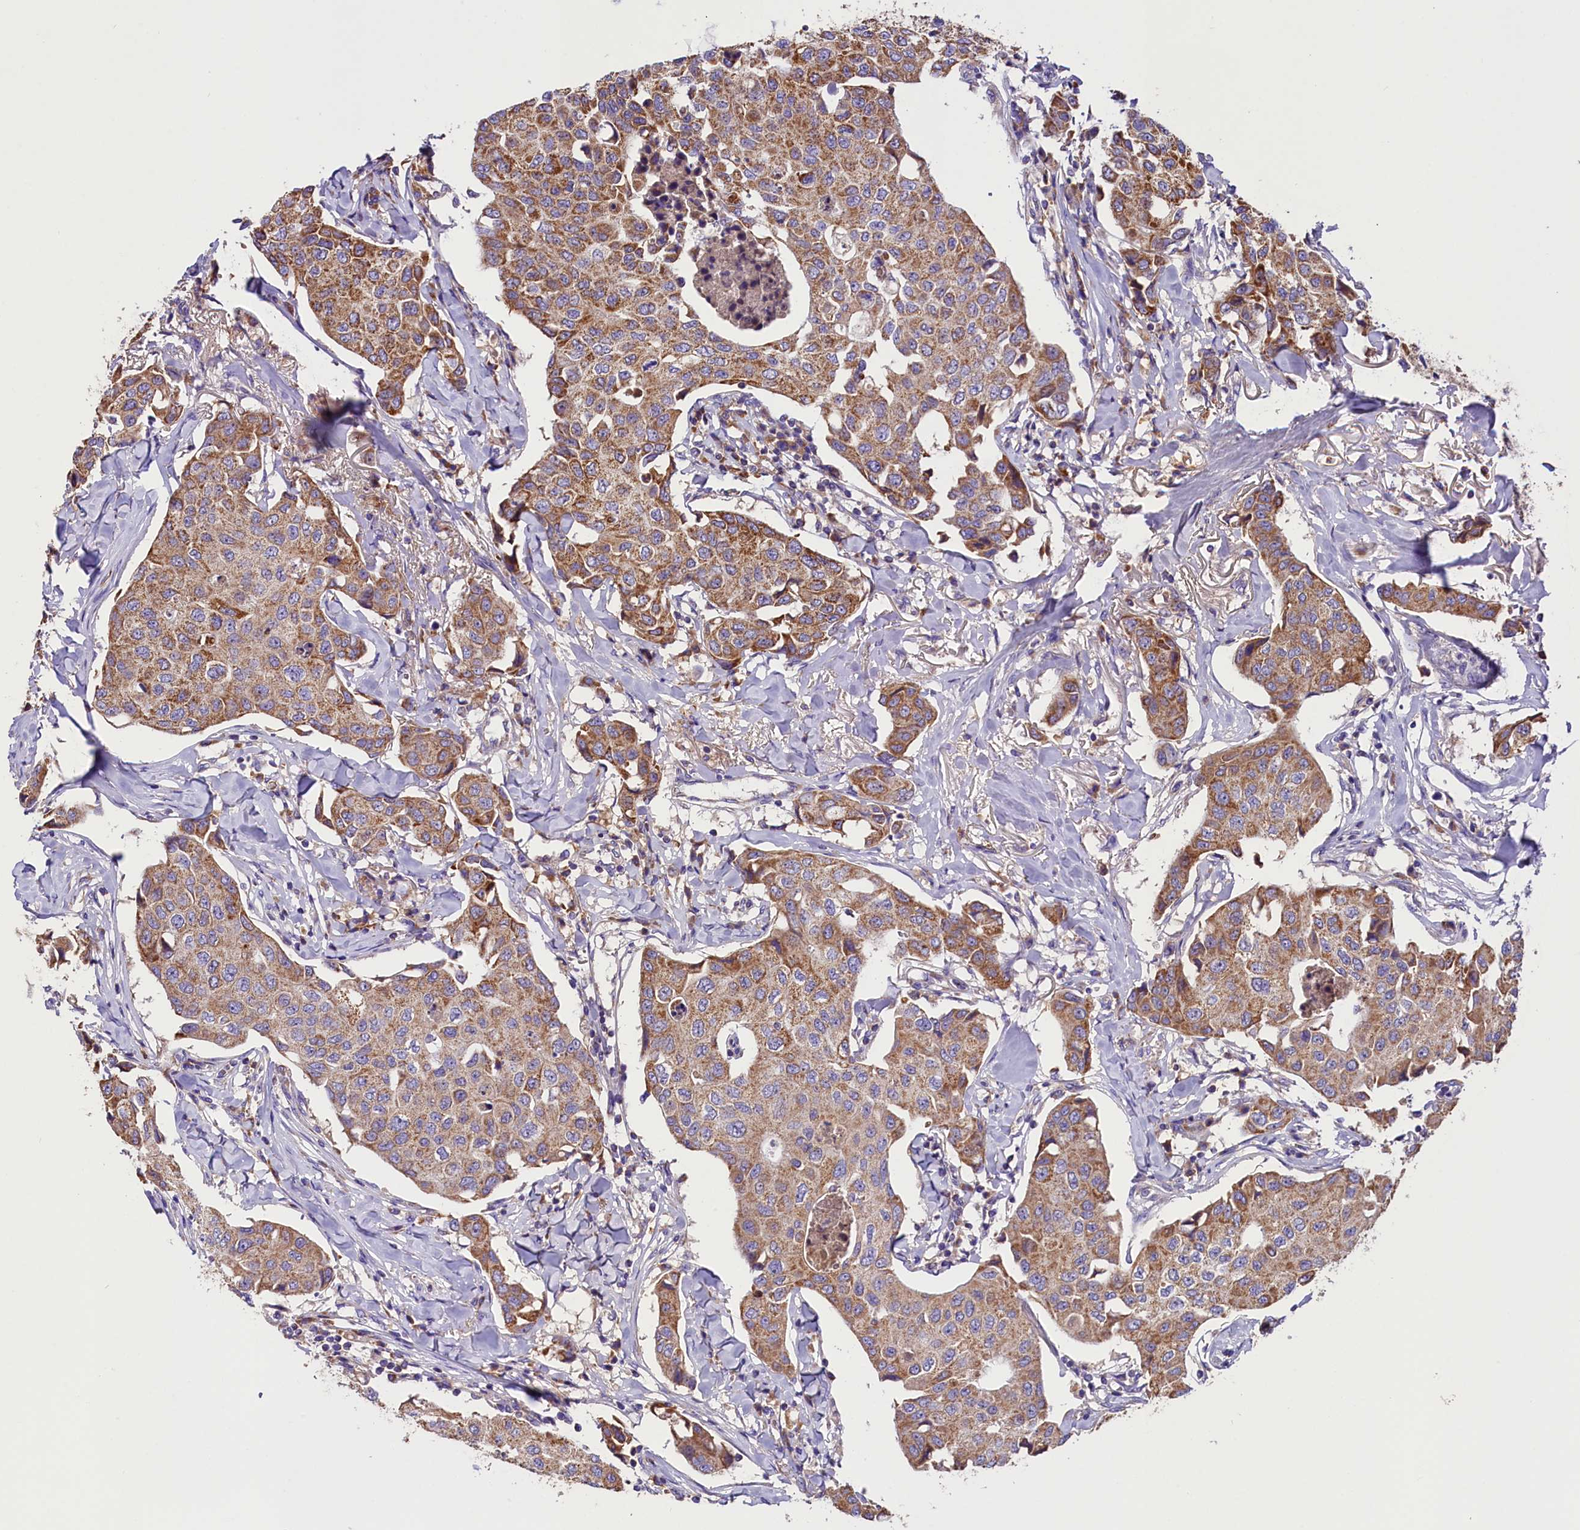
{"staining": {"intensity": "moderate", "quantity": ">75%", "location": "cytoplasmic/membranous"}, "tissue": "breast cancer", "cell_type": "Tumor cells", "image_type": "cancer", "snomed": [{"axis": "morphology", "description": "Duct carcinoma"}, {"axis": "topography", "description": "Breast"}], "caption": "Breast cancer (intraductal carcinoma) stained with immunohistochemistry reveals moderate cytoplasmic/membranous positivity in approximately >75% of tumor cells.", "gene": "SIX5", "patient": {"sex": "female", "age": 80}}